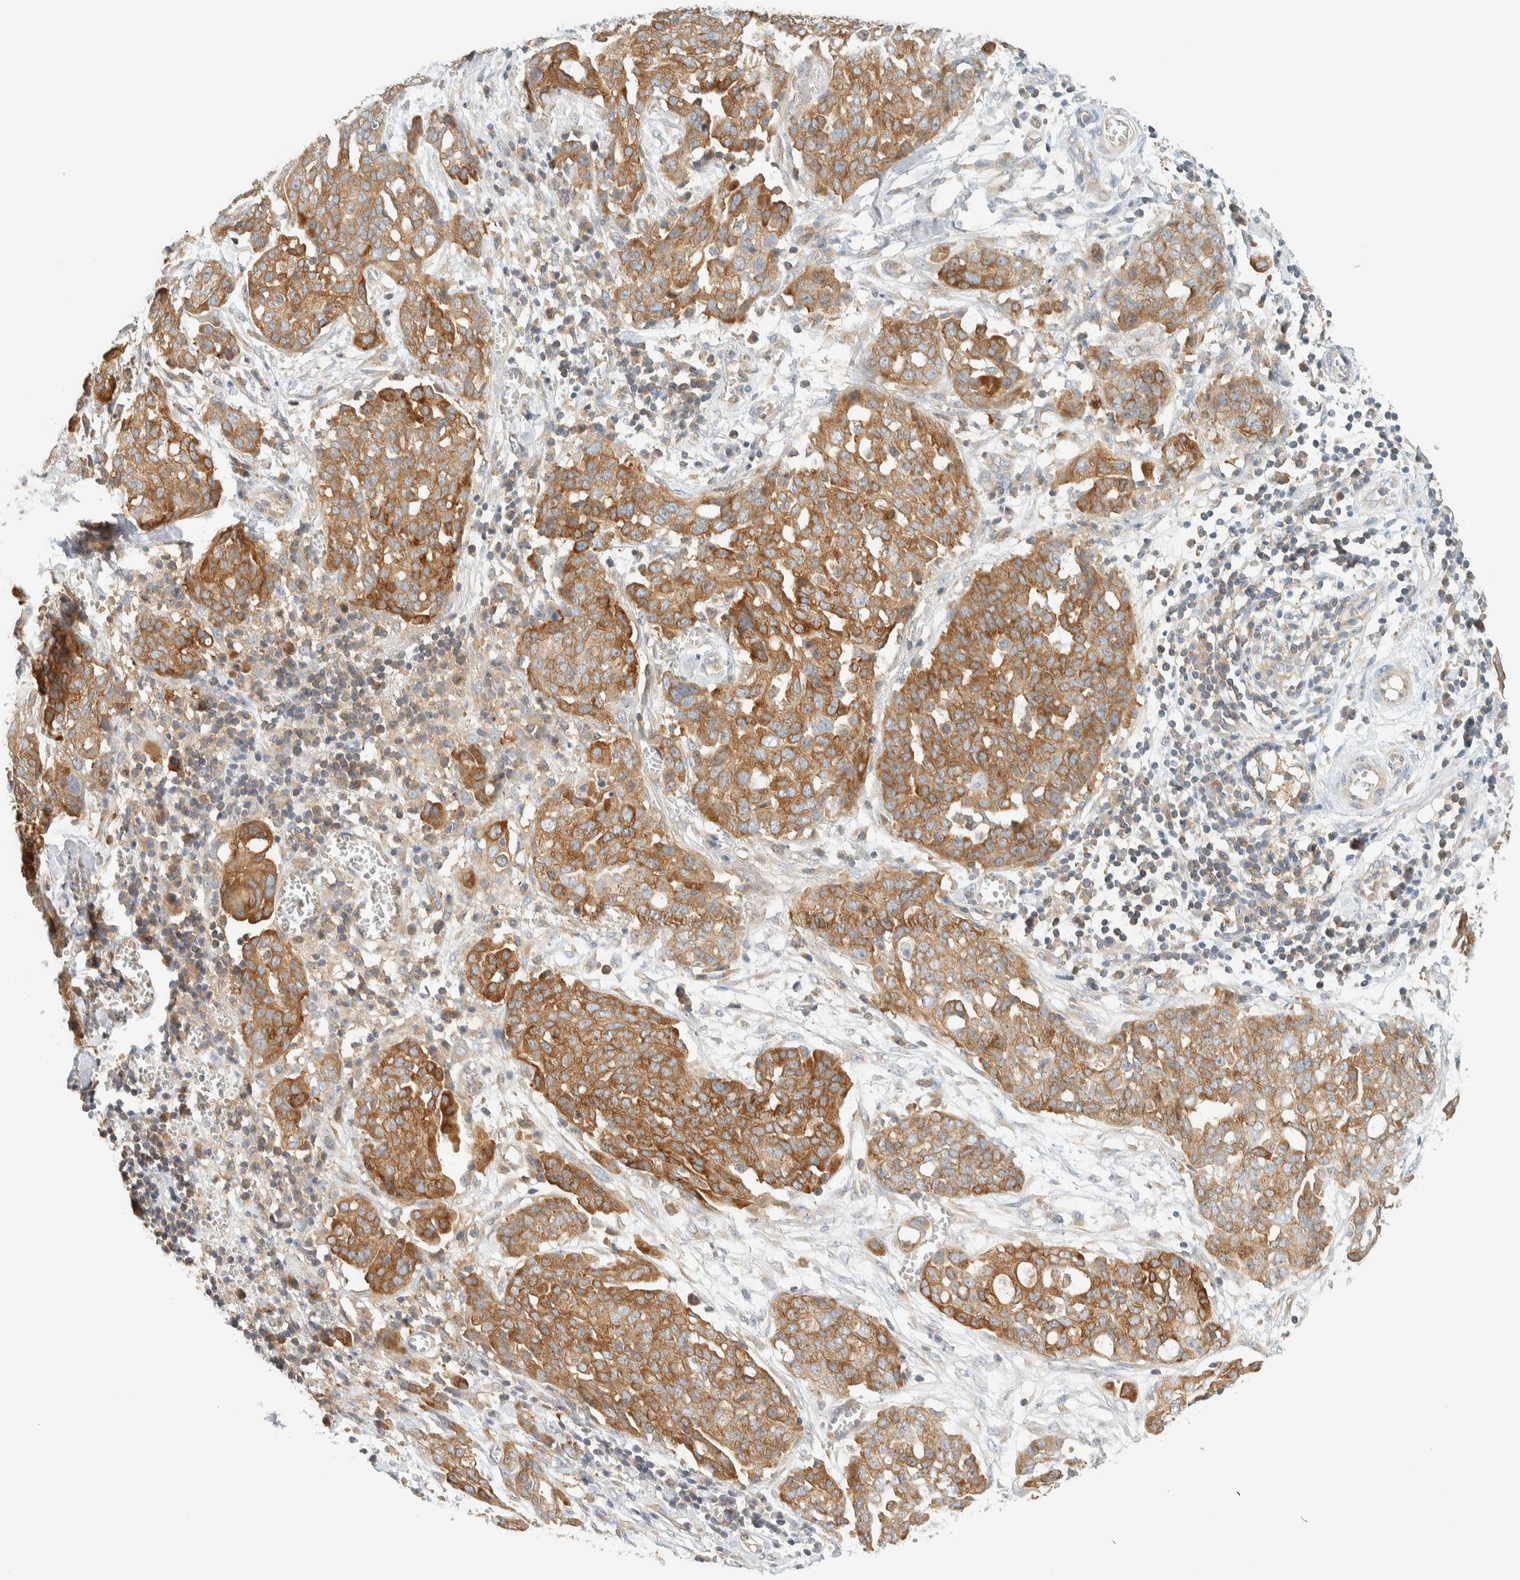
{"staining": {"intensity": "moderate", "quantity": ">75%", "location": "cytoplasmic/membranous"}, "tissue": "ovarian cancer", "cell_type": "Tumor cells", "image_type": "cancer", "snomed": [{"axis": "morphology", "description": "Cystadenocarcinoma, serous, NOS"}, {"axis": "topography", "description": "Soft tissue"}, {"axis": "topography", "description": "Ovary"}], "caption": "Ovarian cancer (serous cystadenocarcinoma) stained with a protein marker exhibits moderate staining in tumor cells.", "gene": "ARFGEF1", "patient": {"sex": "female", "age": 57}}